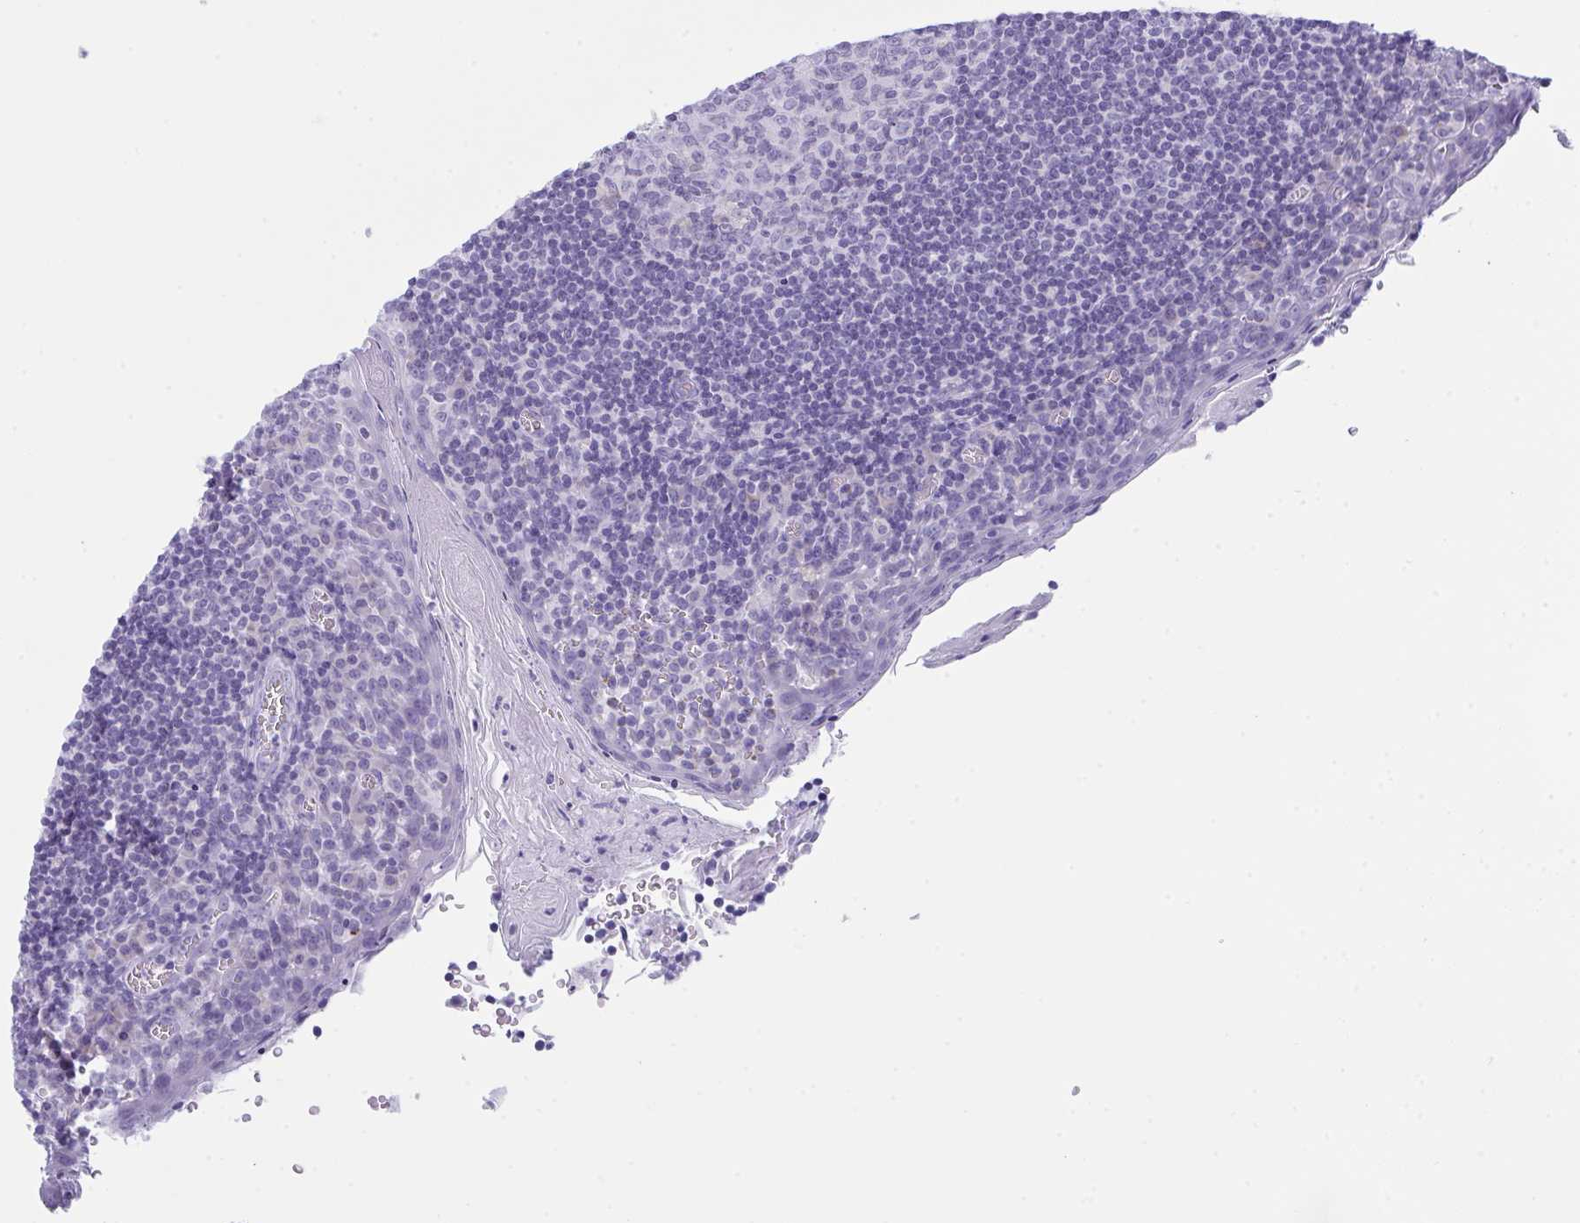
{"staining": {"intensity": "negative", "quantity": "none", "location": "none"}, "tissue": "tonsil", "cell_type": "Germinal center cells", "image_type": "normal", "snomed": [{"axis": "morphology", "description": "Normal tissue, NOS"}, {"axis": "topography", "description": "Tonsil"}], "caption": "Germinal center cells are negative for brown protein staining in benign tonsil. (Brightfield microscopy of DAB immunohistochemistry at high magnification).", "gene": "BBS1", "patient": {"sex": "male", "age": 27}}